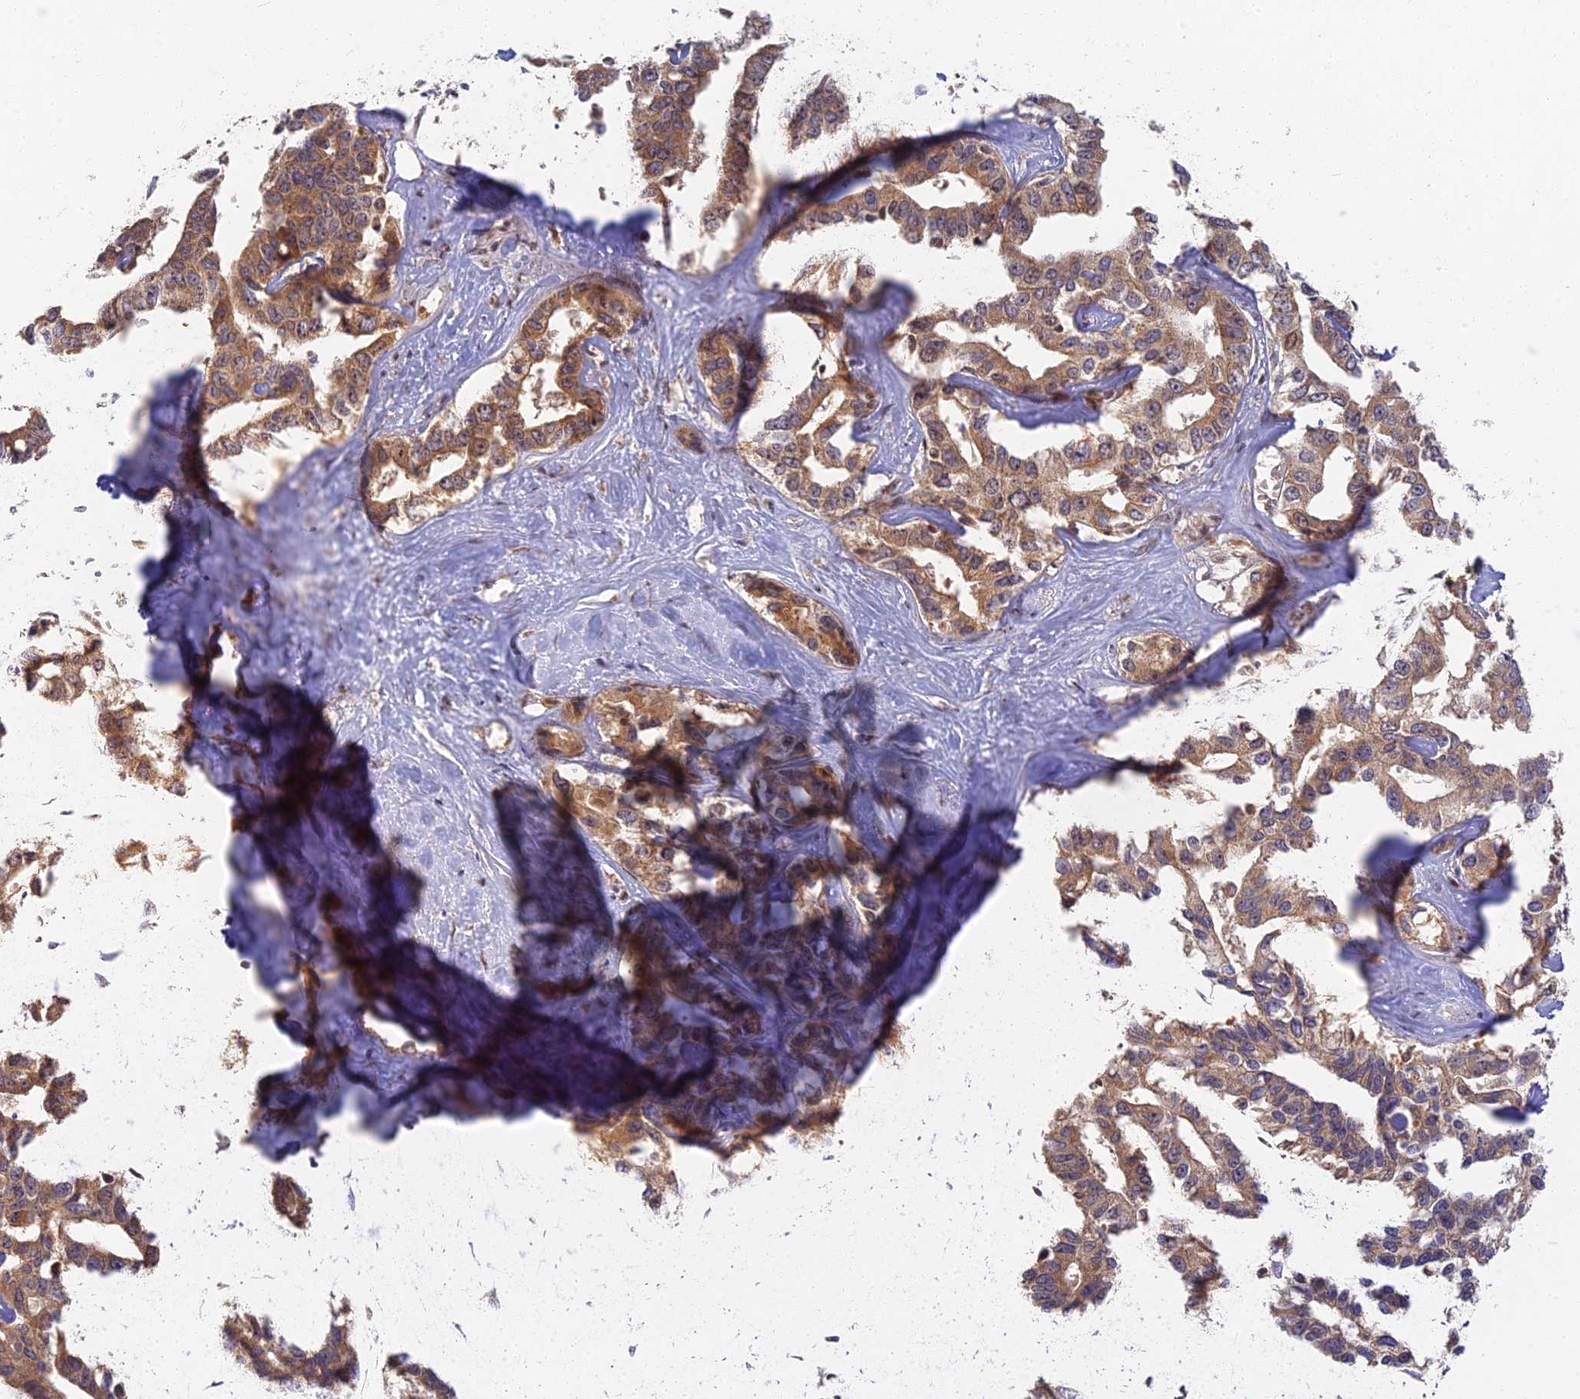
{"staining": {"intensity": "moderate", "quantity": ">75%", "location": "cytoplasmic/membranous"}, "tissue": "liver cancer", "cell_type": "Tumor cells", "image_type": "cancer", "snomed": [{"axis": "morphology", "description": "Cholangiocarcinoma"}, {"axis": "topography", "description": "Liver"}], "caption": "Approximately >75% of tumor cells in liver cancer (cholangiocarcinoma) demonstrate moderate cytoplasmic/membranous protein expression as visualized by brown immunohistochemical staining.", "gene": "RGL3", "patient": {"sex": "male", "age": 59}}